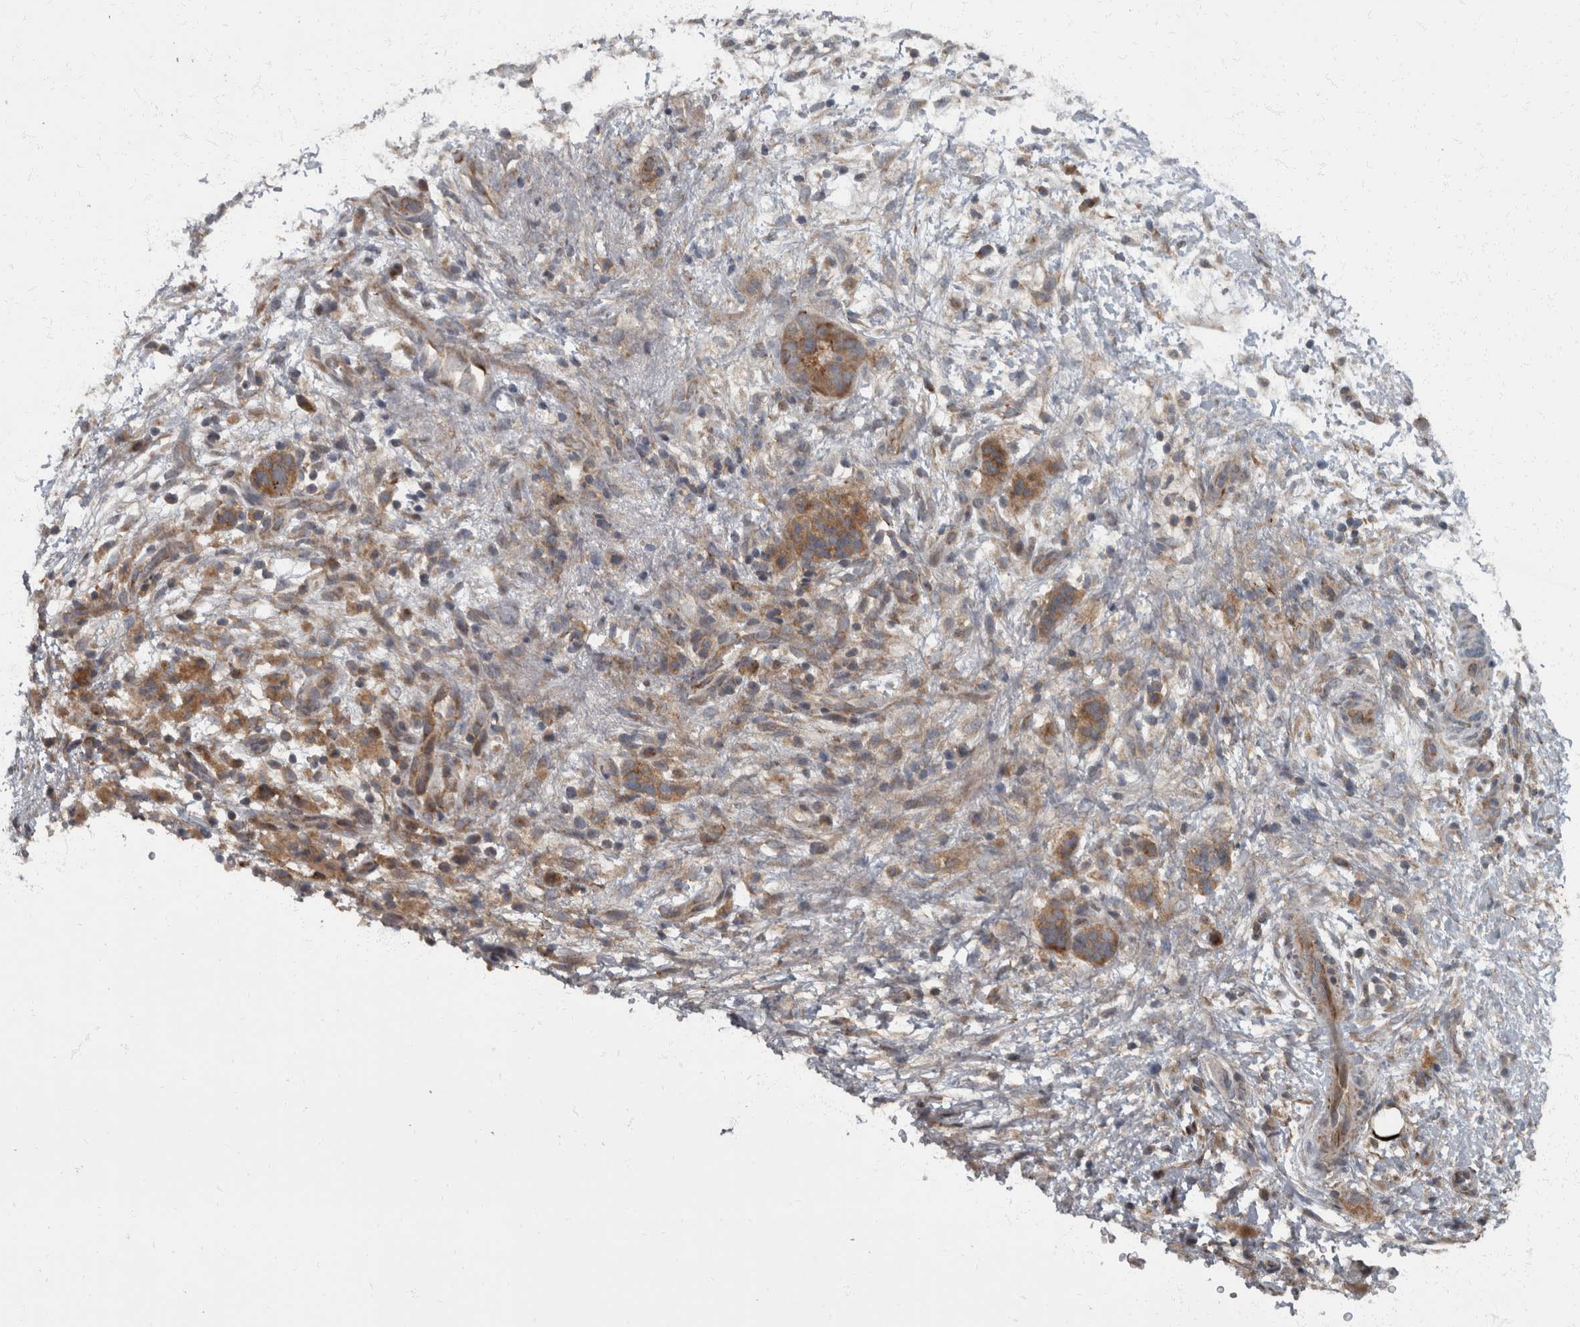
{"staining": {"intensity": "moderate", "quantity": ">75%", "location": "cytoplasmic/membranous"}, "tissue": "pancreatic cancer", "cell_type": "Tumor cells", "image_type": "cancer", "snomed": [{"axis": "morphology", "description": "Adenocarcinoma, NOS"}, {"axis": "topography", "description": "Pancreas"}], "caption": "DAB (3,3'-diaminobenzidine) immunohistochemical staining of pancreatic adenocarcinoma exhibits moderate cytoplasmic/membranous protein staining in approximately >75% of tumor cells.", "gene": "RABGGTB", "patient": {"sex": "female", "age": 78}}